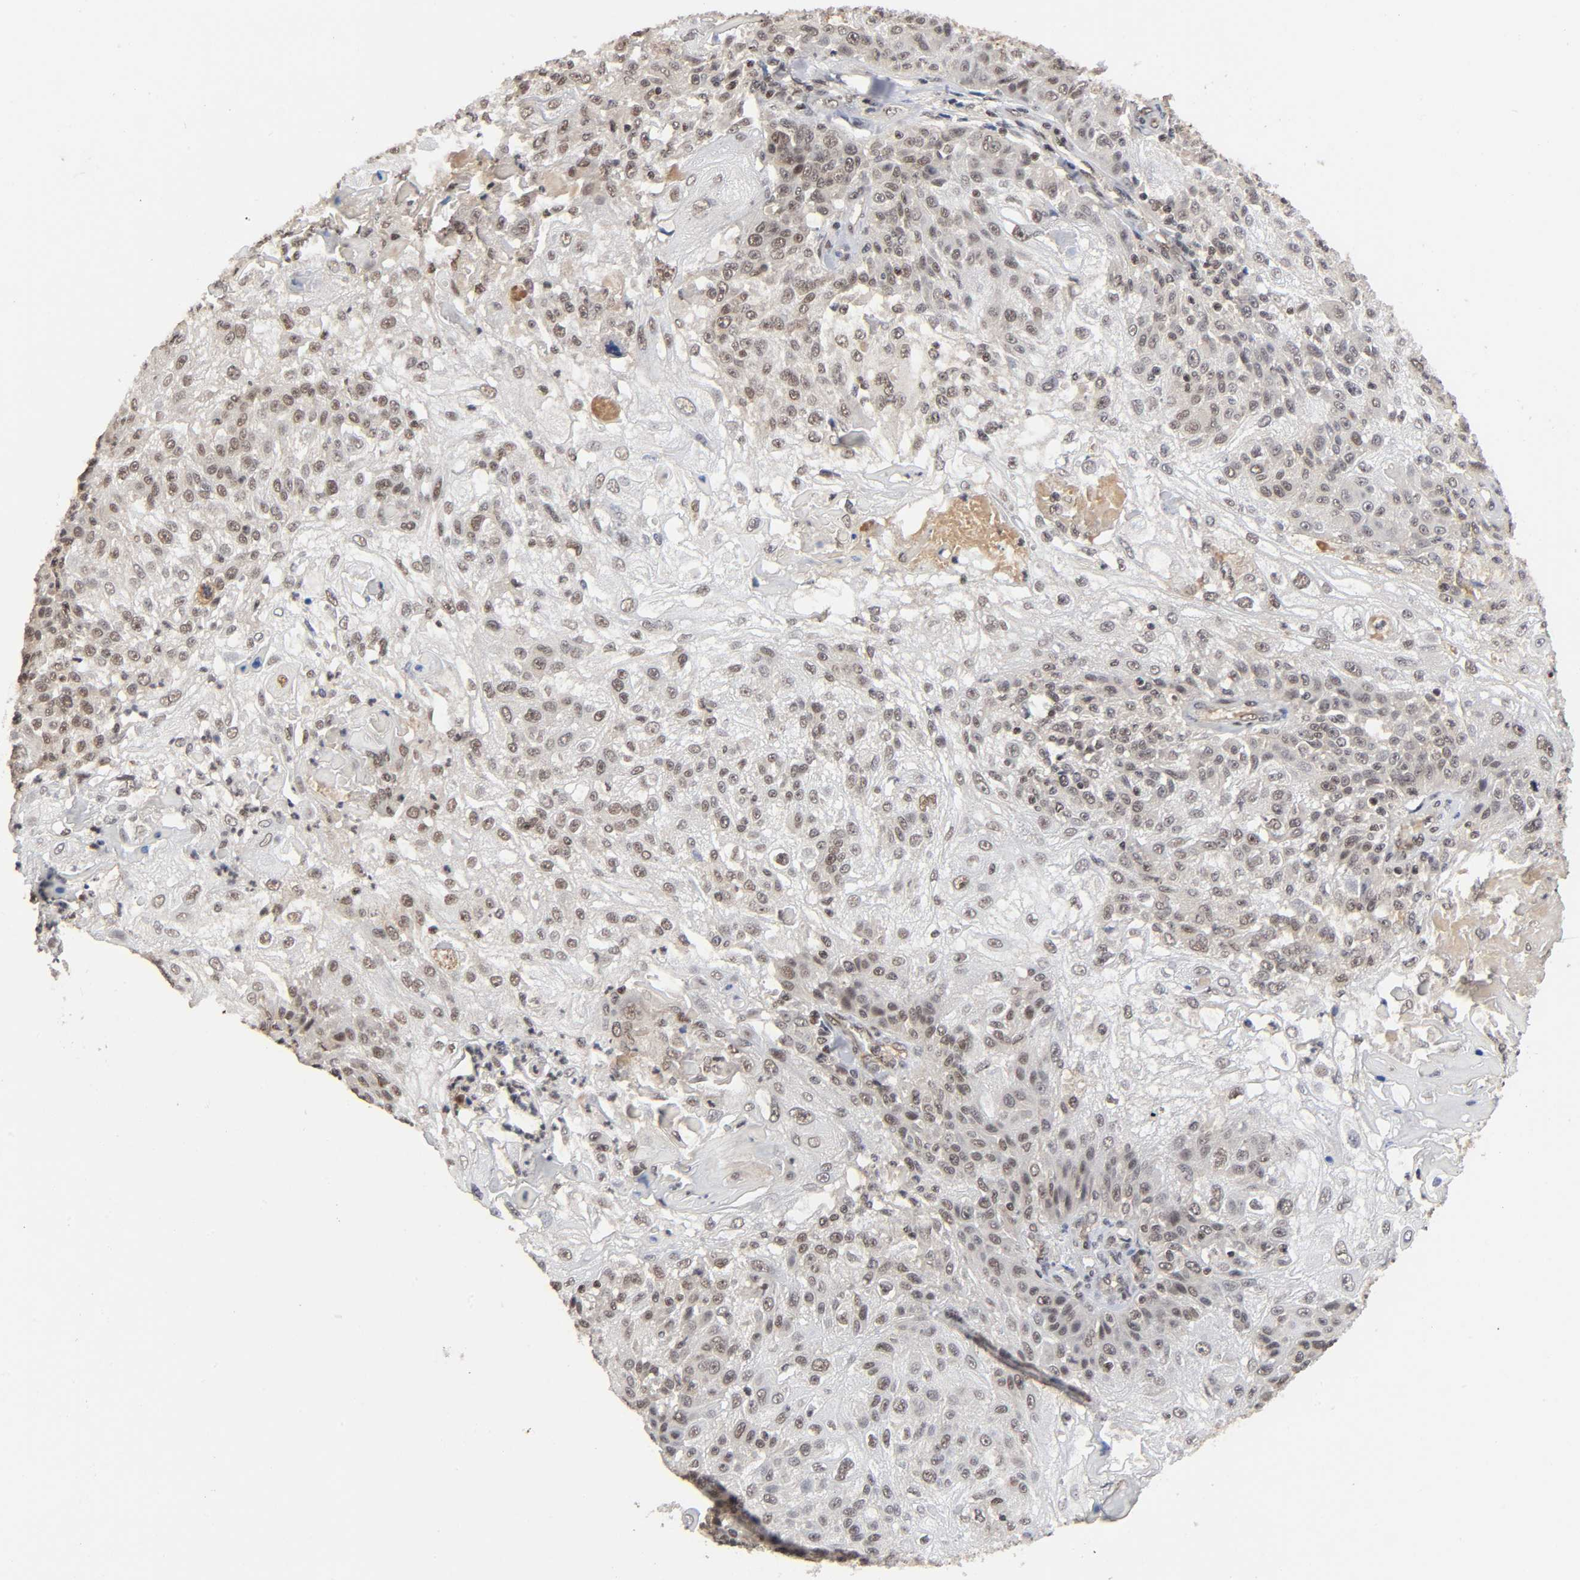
{"staining": {"intensity": "weak", "quantity": "25%-75%", "location": "cytoplasmic/membranous,nuclear"}, "tissue": "skin cancer", "cell_type": "Tumor cells", "image_type": "cancer", "snomed": [{"axis": "morphology", "description": "Normal tissue, NOS"}, {"axis": "morphology", "description": "Squamous cell carcinoma, NOS"}, {"axis": "topography", "description": "Skin"}], "caption": "IHC photomicrograph of neoplastic tissue: skin cancer stained using immunohistochemistry (IHC) shows low levels of weak protein expression localized specifically in the cytoplasmic/membranous and nuclear of tumor cells, appearing as a cytoplasmic/membranous and nuclear brown color.", "gene": "ZNF384", "patient": {"sex": "female", "age": 83}}